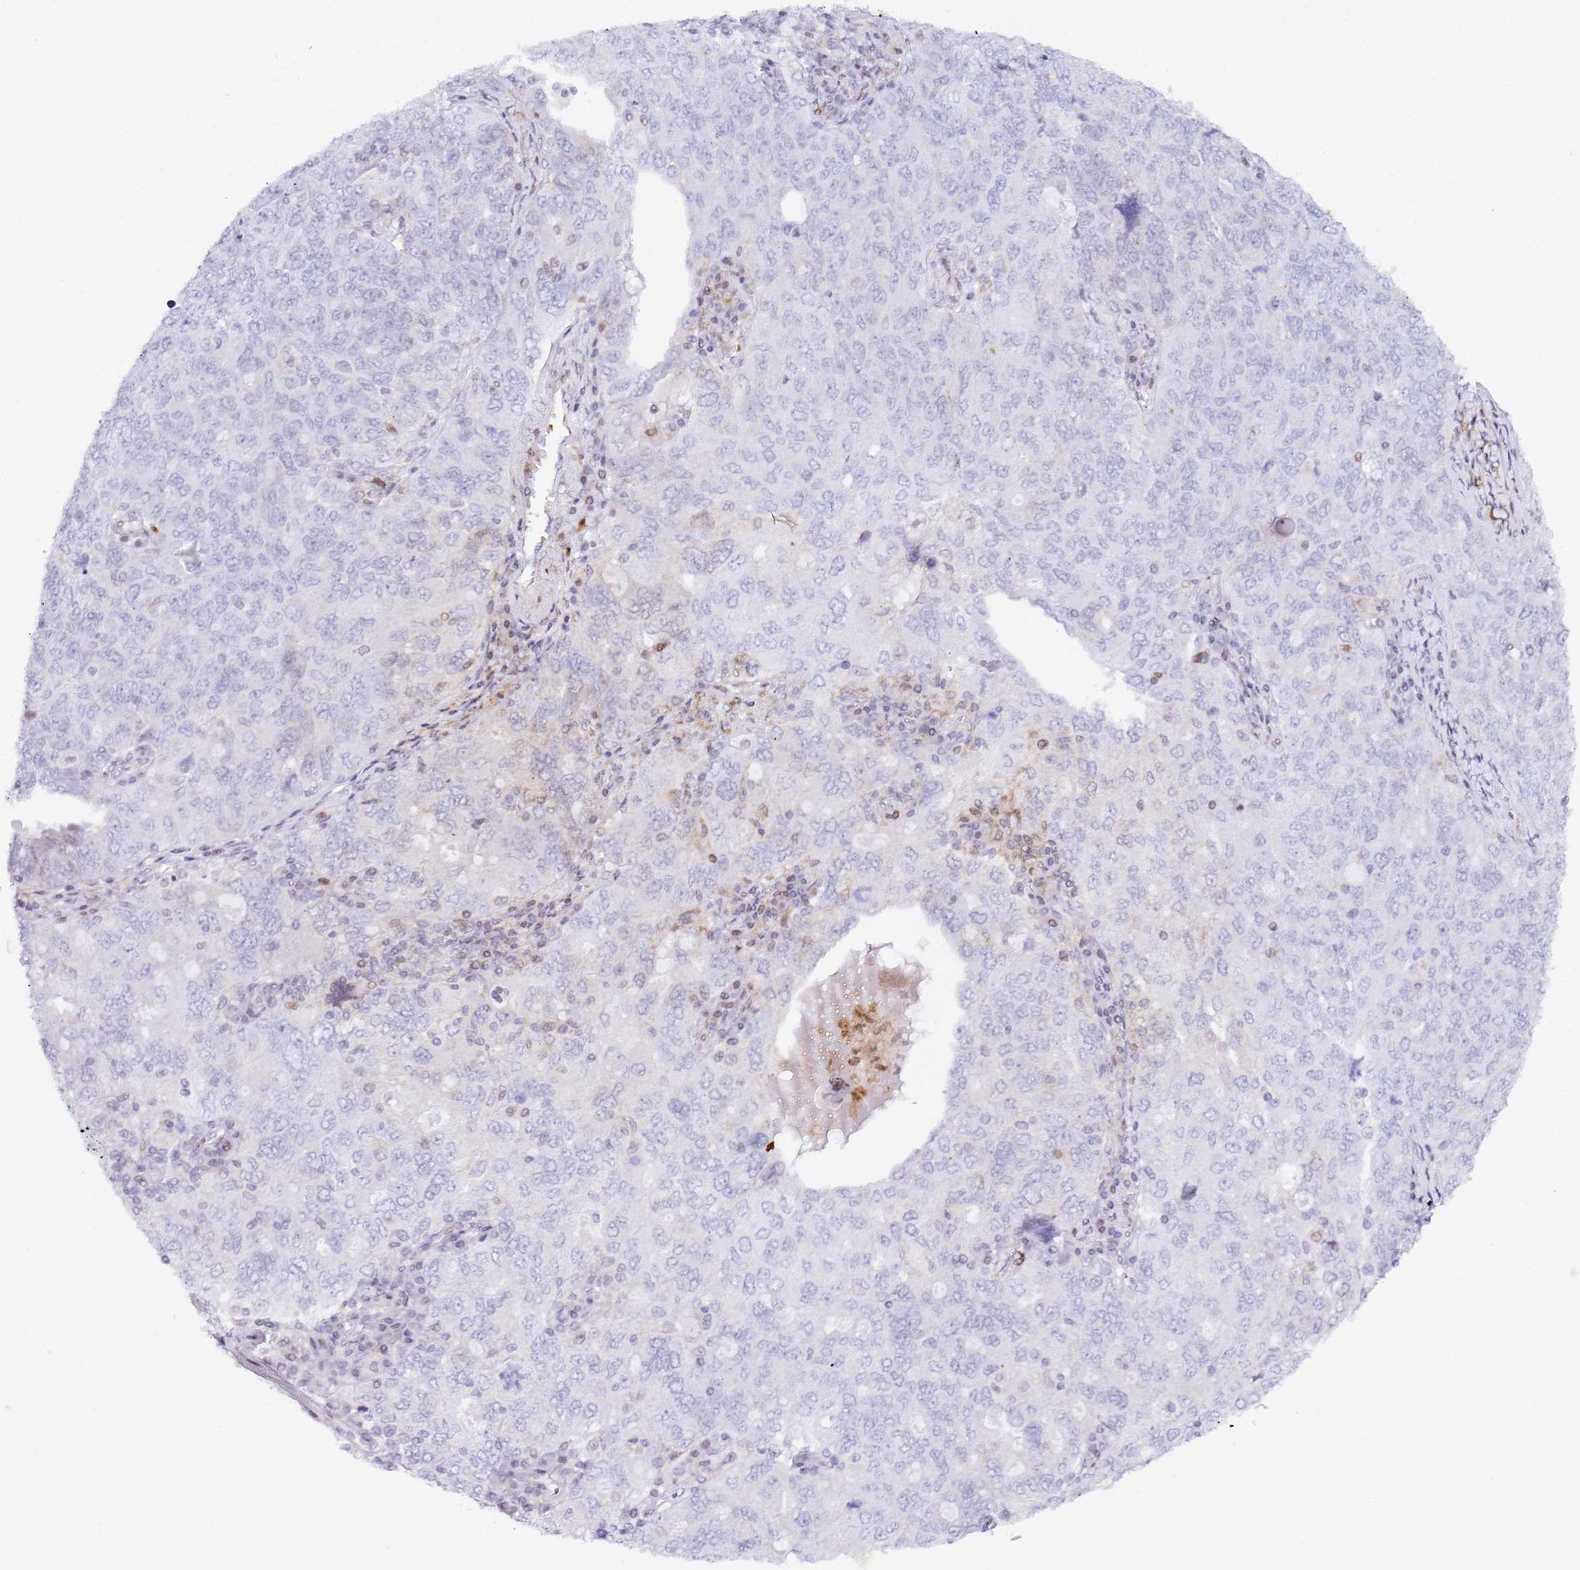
{"staining": {"intensity": "negative", "quantity": "none", "location": "none"}, "tissue": "ovarian cancer", "cell_type": "Tumor cells", "image_type": "cancer", "snomed": [{"axis": "morphology", "description": "Carcinoma, endometroid"}, {"axis": "topography", "description": "Ovary"}], "caption": "Tumor cells are negative for protein expression in human ovarian endometroid carcinoma.", "gene": "GBP2", "patient": {"sex": "female", "age": 62}}